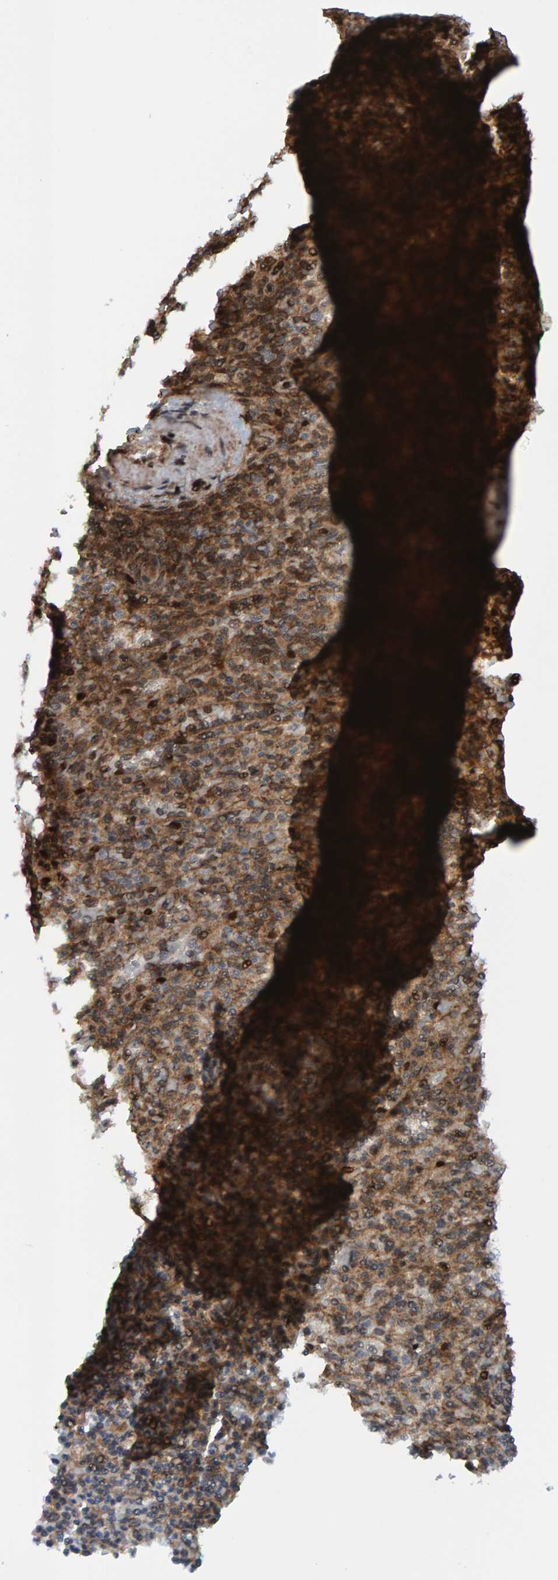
{"staining": {"intensity": "moderate", "quantity": "25%-75%", "location": "cytoplasmic/membranous"}, "tissue": "spleen", "cell_type": "Cells in red pulp", "image_type": "normal", "snomed": [{"axis": "morphology", "description": "Normal tissue, NOS"}, {"axis": "topography", "description": "Spleen"}], "caption": "Normal spleen exhibits moderate cytoplasmic/membranous positivity in about 25%-75% of cells in red pulp.", "gene": "ZNF366", "patient": {"sex": "female", "age": 74}}